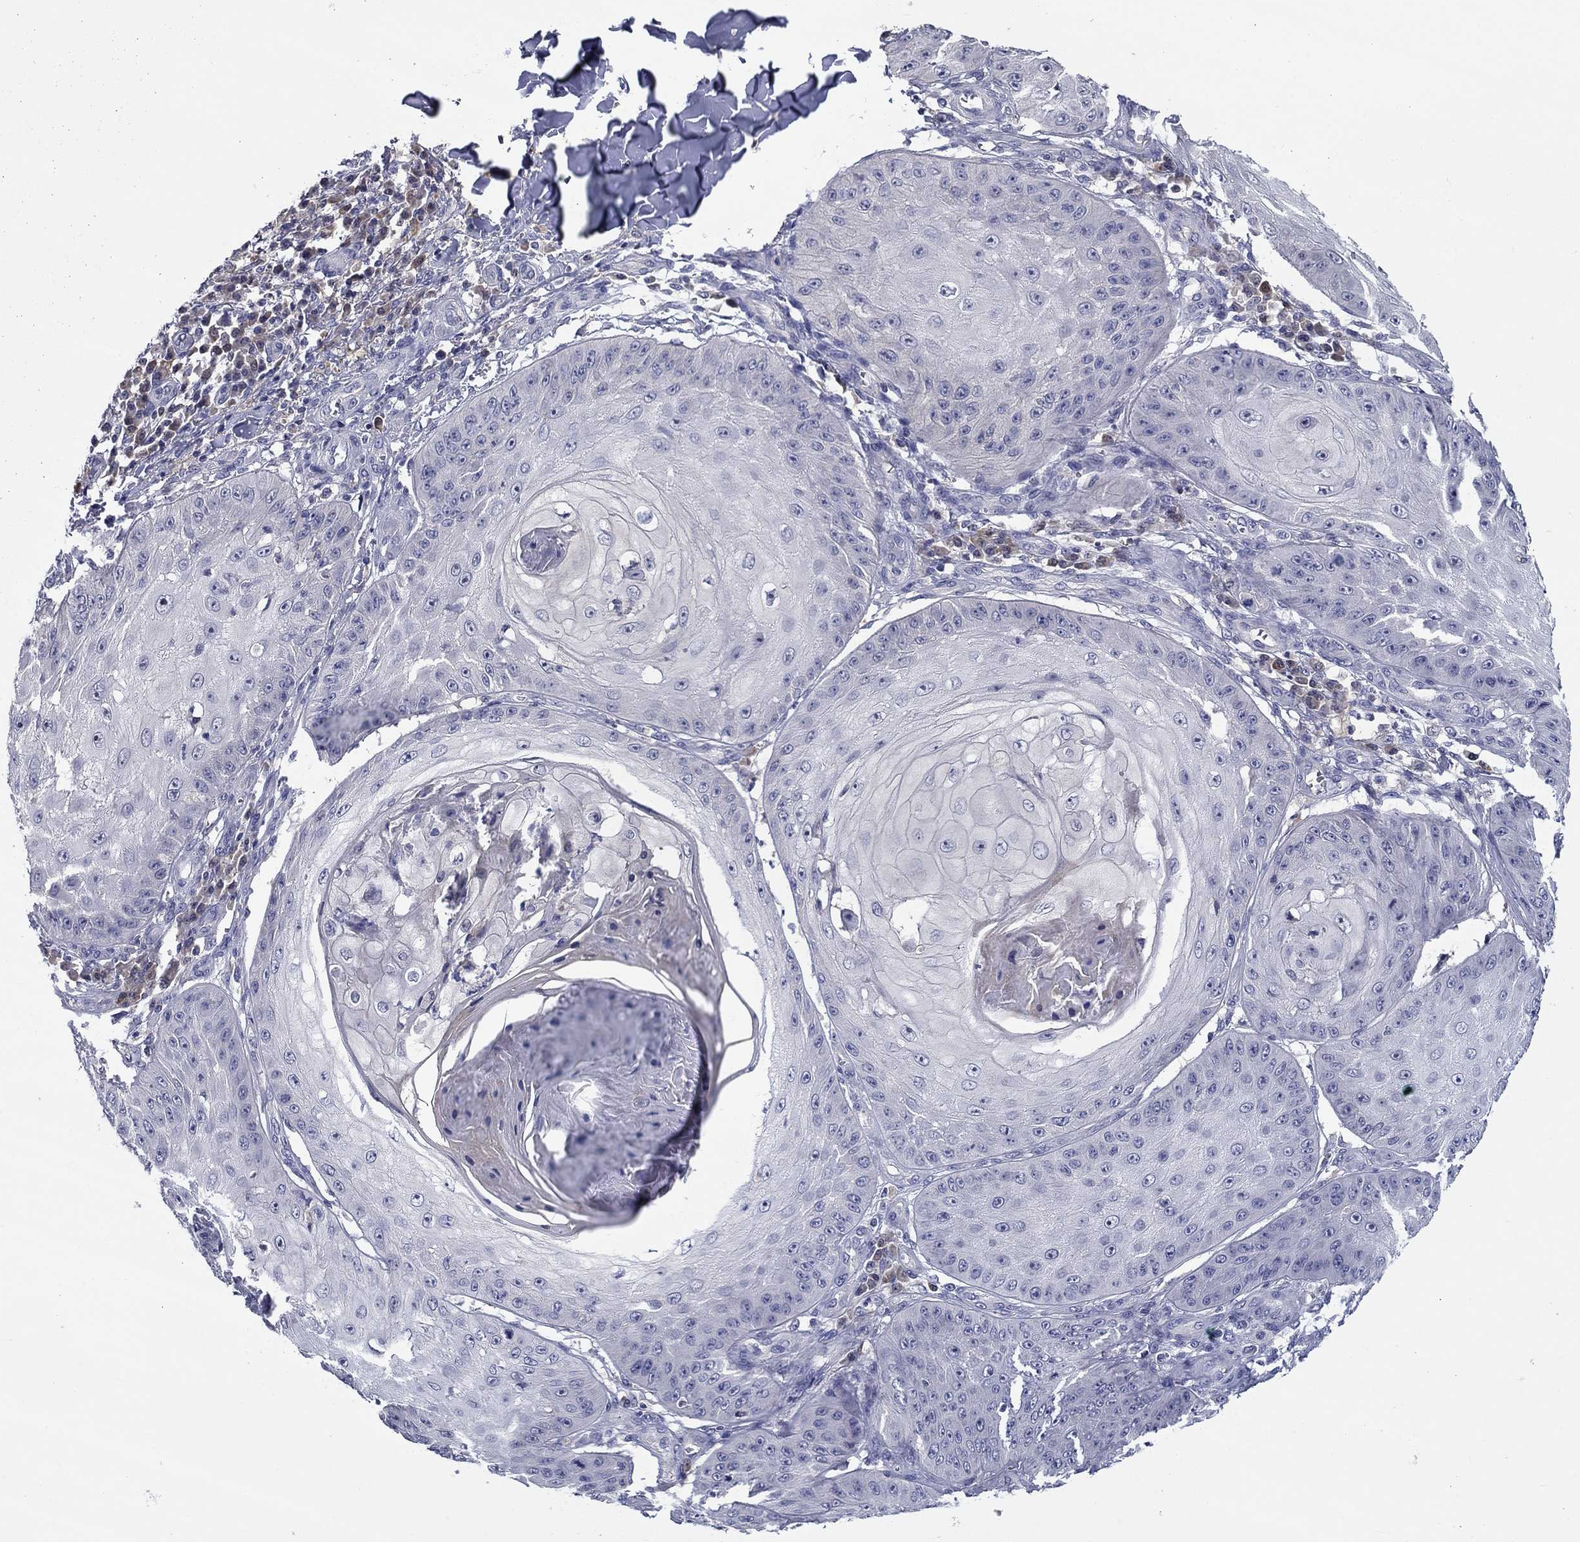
{"staining": {"intensity": "negative", "quantity": "none", "location": "none"}, "tissue": "skin cancer", "cell_type": "Tumor cells", "image_type": "cancer", "snomed": [{"axis": "morphology", "description": "Squamous cell carcinoma, NOS"}, {"axis": "topography", "description": "Skin"}], "caption": "High magnification brightfield microscopy of skin cancer stained with DAB (brown) and counterstained with hematoxylin (blue): tumor cells show no significant positivity. (DAB (3,3'-diaminobenzidine) immunohistochemistry, high magnification).", "gene": "POU2F2", "patient": {"sex": "male", "age": 70}}